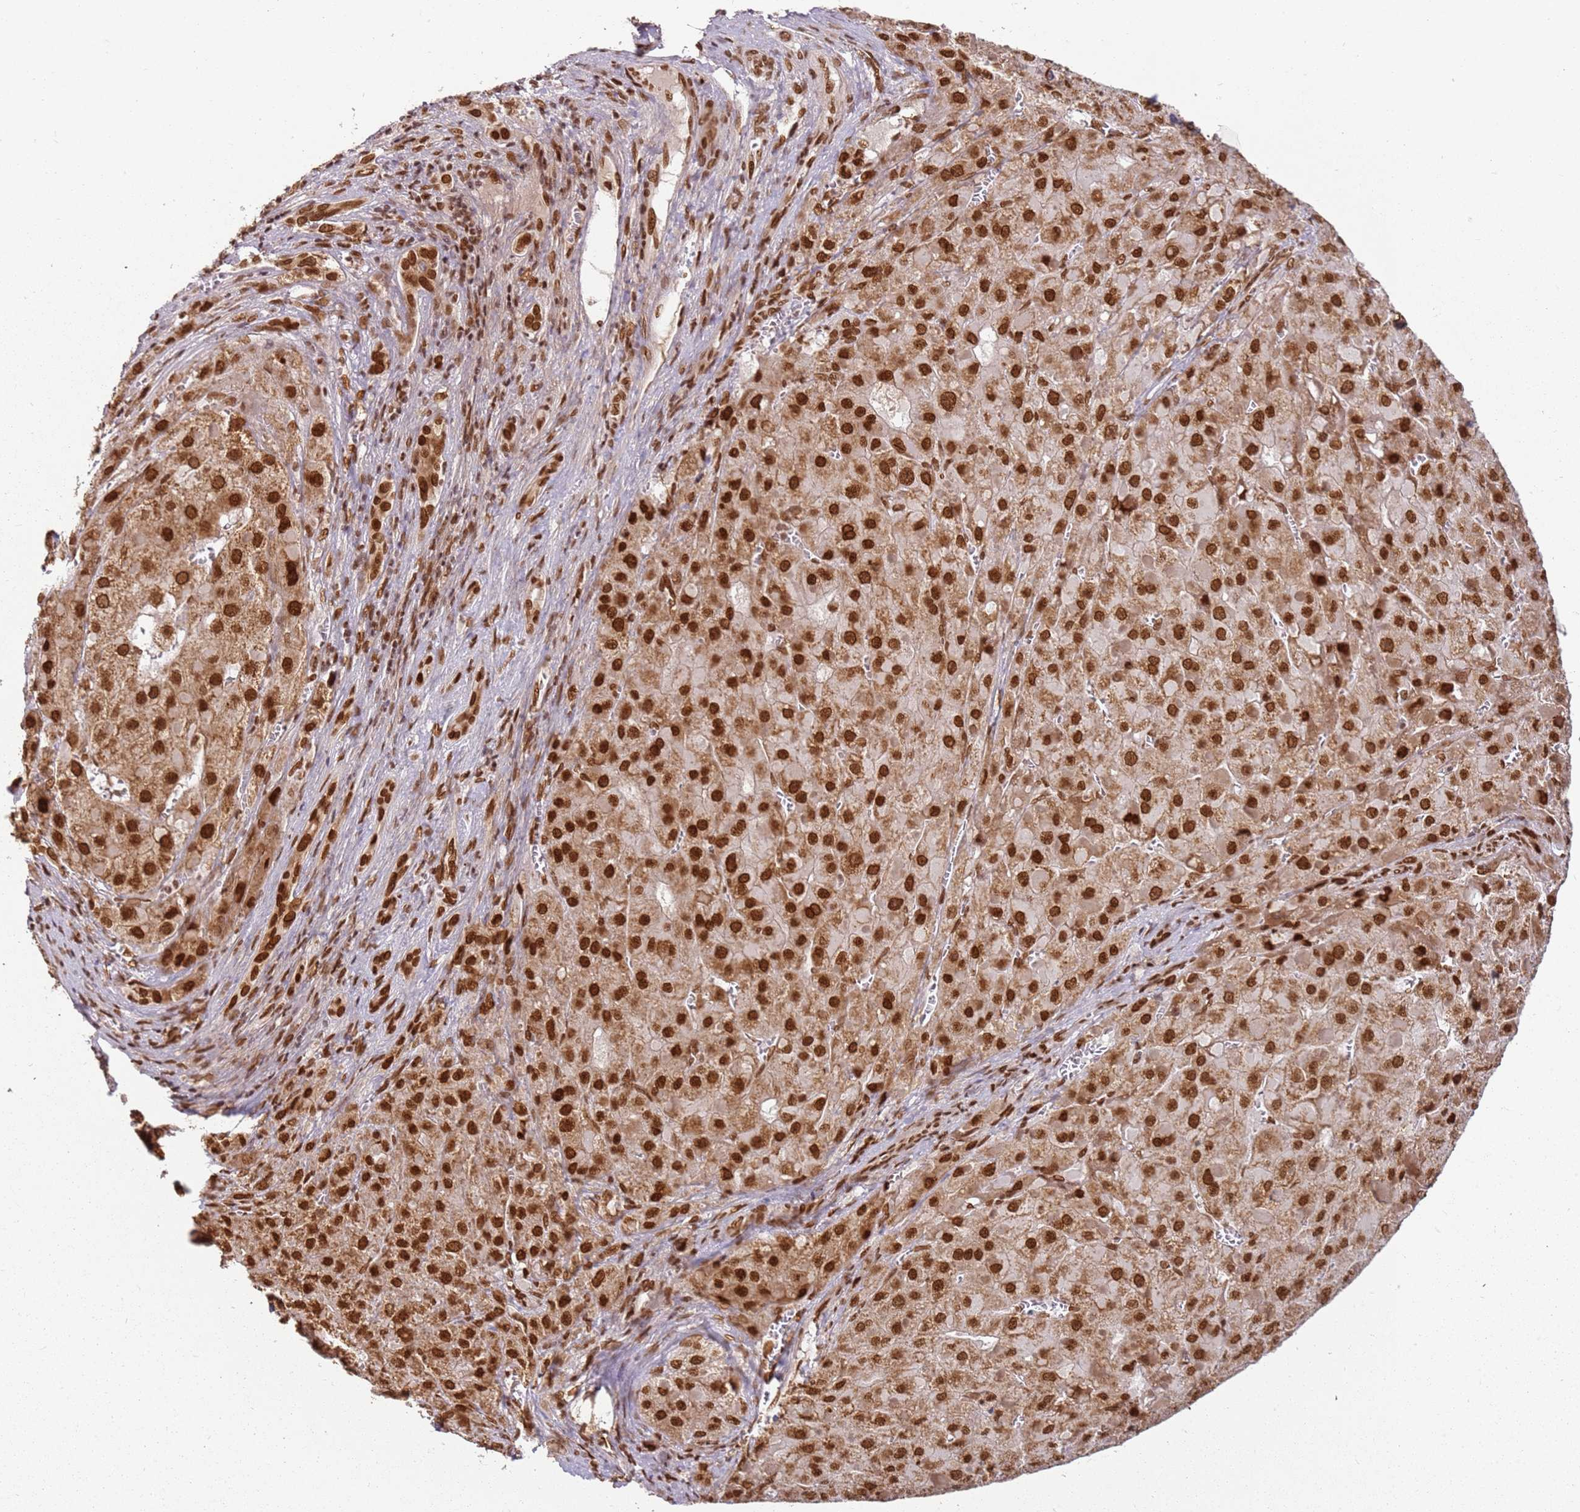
{"staining": {"intensity": "strong", "quantity": ">75%", "location": "nuclear"}, "tissue": "liver cancer", "cell_type": "Tumor cells", "image_type": "cancer", "snomed": [{"axis": "morphology", "description": "Carcinoma, Hepatocellular, NOS"}, {"axis": "topography", "description": "Liver"}], "caption": "This is an image of immunohistochemistry (IHC) staining of liver hepatocellular carcinoma, which shows strong staining in the nuclear of tumor cells.", "gene": "TENT4A", "patient": {"sex": "female", "age": 73}}